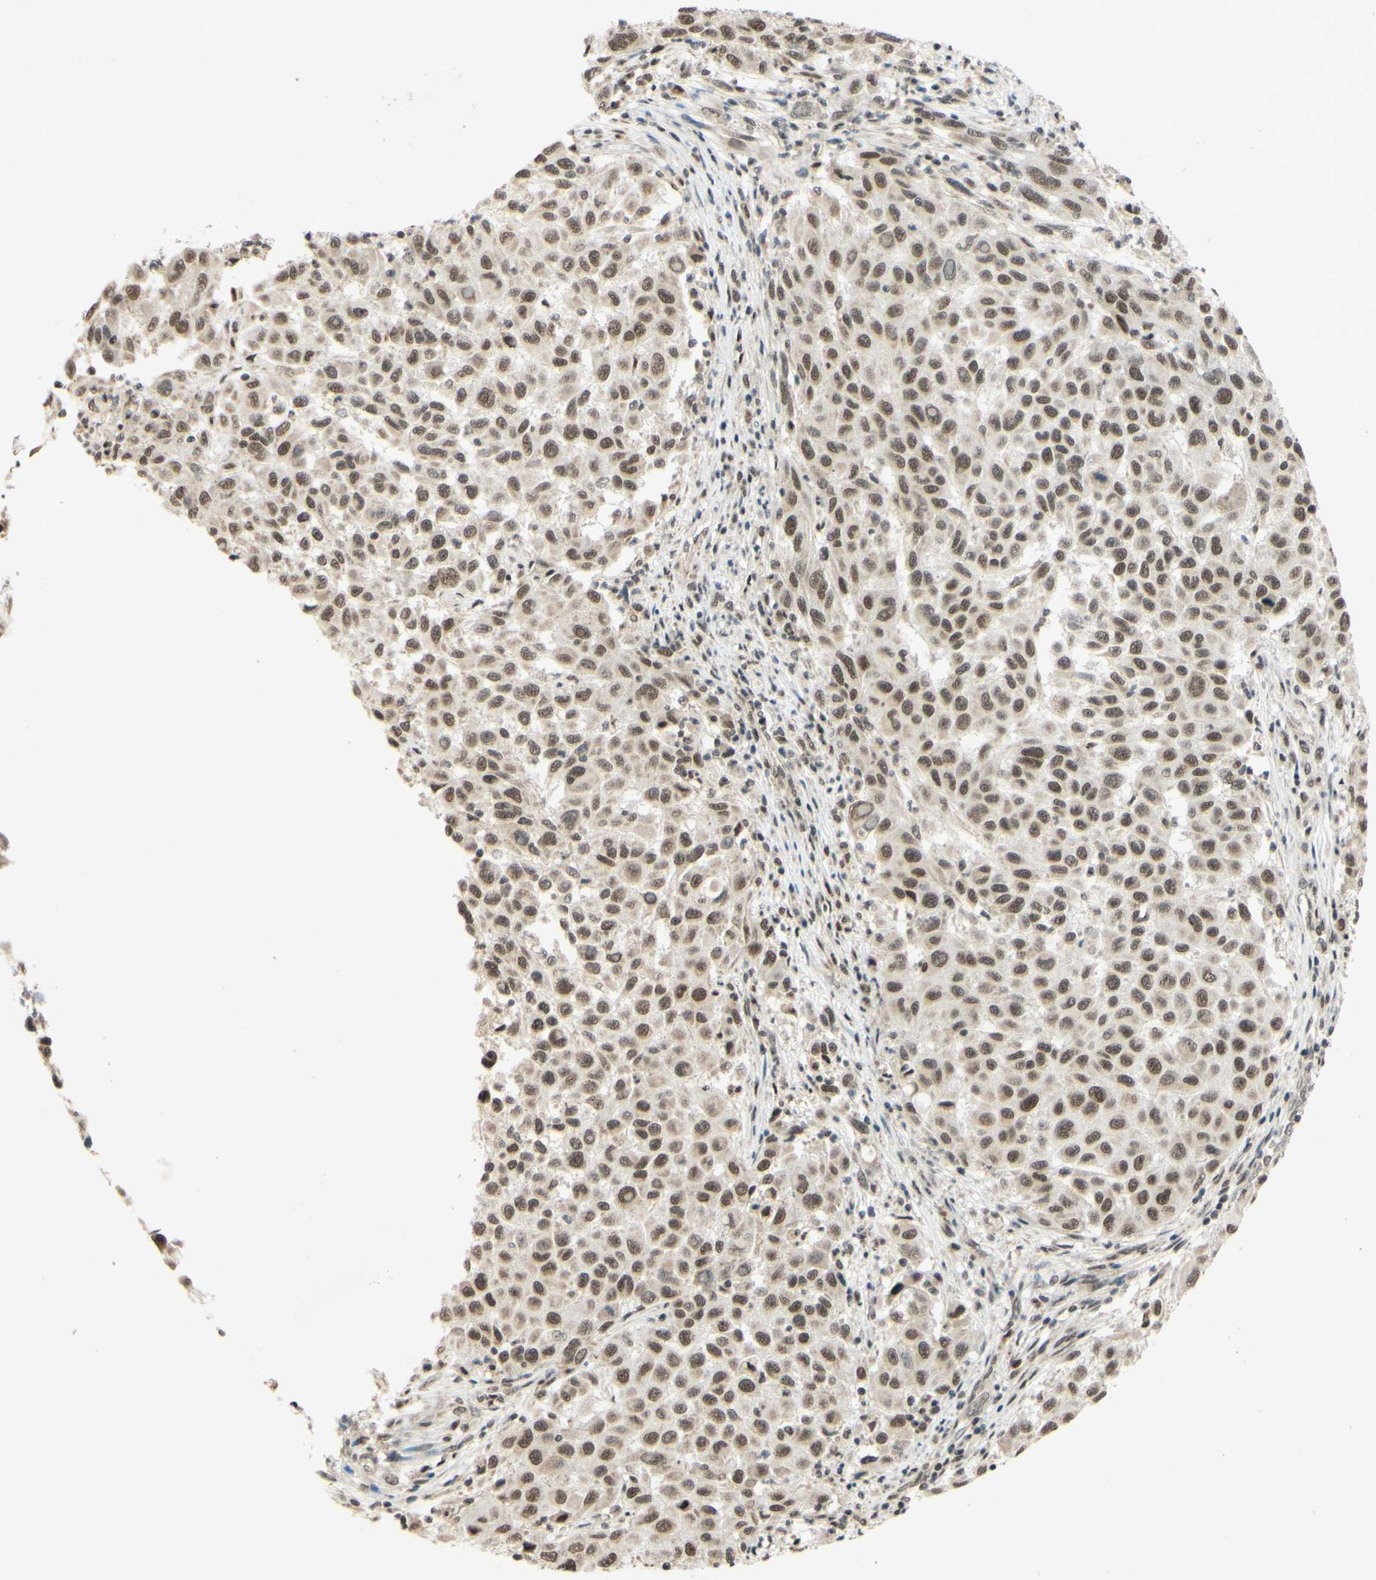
{"staining": {"intensity": "moderate", "quantity": ">75%", "location": "nuclear"}, "tissue": "melanoma", "cell_type": "Tumor cells", "image_type": "cancer", "snomed": [{"axis": "morphology", "description": "Malignant melanoma, Metastatic site"}, {"axis": "topography", "description": "Lymph node"}], "caption": "Immunohistochemistry (DAB (3,3'-diaminobenzidine)) staining of human malignant melanoma (metastatic site) reveals moderate nuclear protein expression in about >75% of tumor cells. (DAB IHC with brightfield microscopy, high magnification).", "gene": "SMARCB1", "patient": {"sex": "male", "age": 61}}